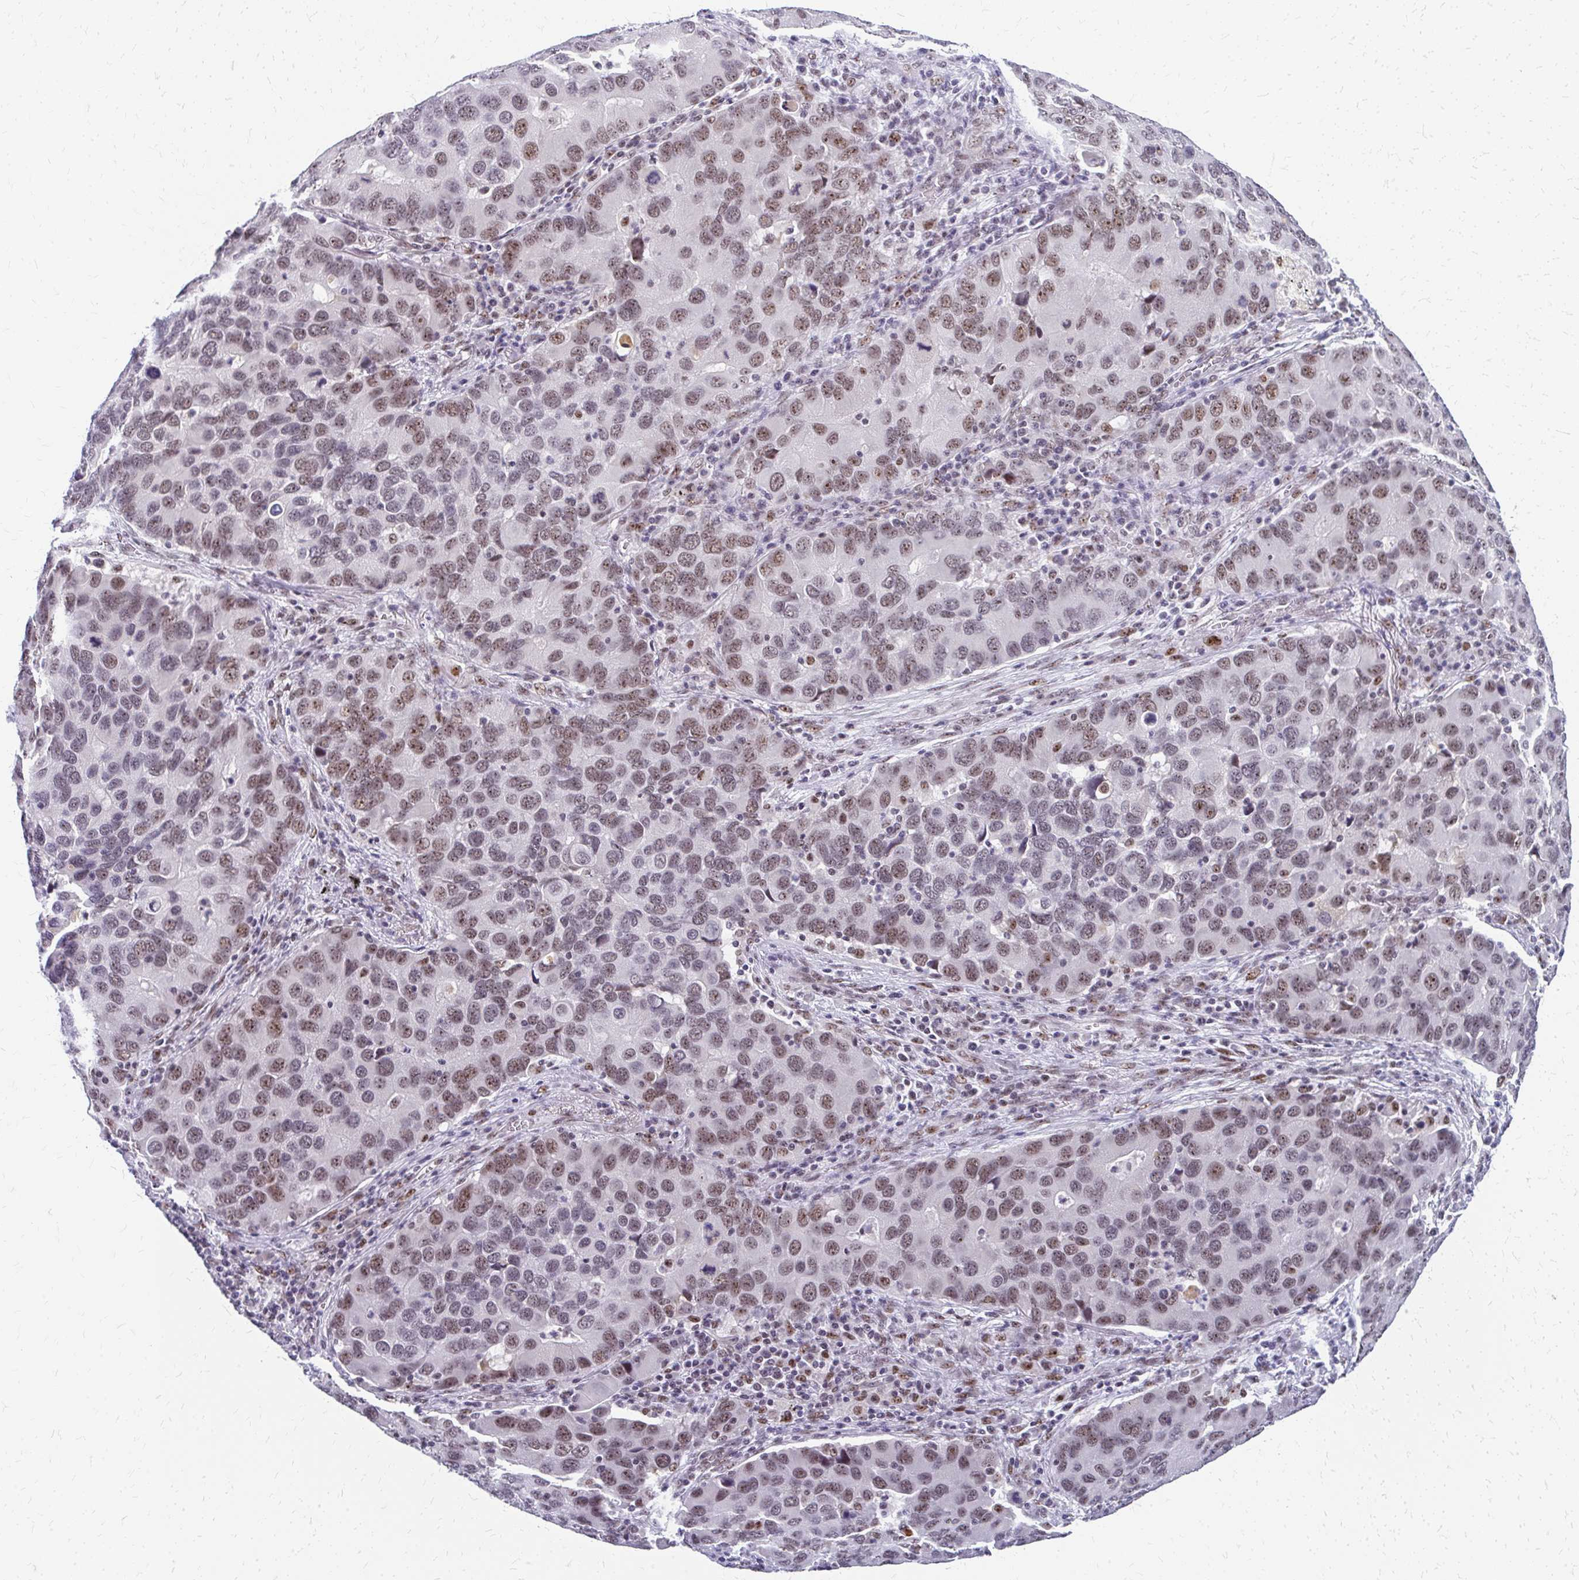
{"staining": {"intensity": "moderate", "quantity": "25%-75%", "location": "nuclear"}, "tissue": "lung cancer", "cell_type": "Tumor cells", "image_type": "cancer", "snomed": [{"axis": "morphology", "description": "Aneuploidy"}, {"axis": "morphology", "description": "Adenocarcinoma, NOS"}, {"axis": "topography", "description": "Lymph node"}, {"axis": "topography", "description": "Lung"}], "caption": "Protein expression analysis of adenocarcinoma (lung) reveals moderate nuclear expression in approximately 25%-75% of tumor cells.", "gene": "GTF2H1", "patient": {"sex": "female", "age": 74}}